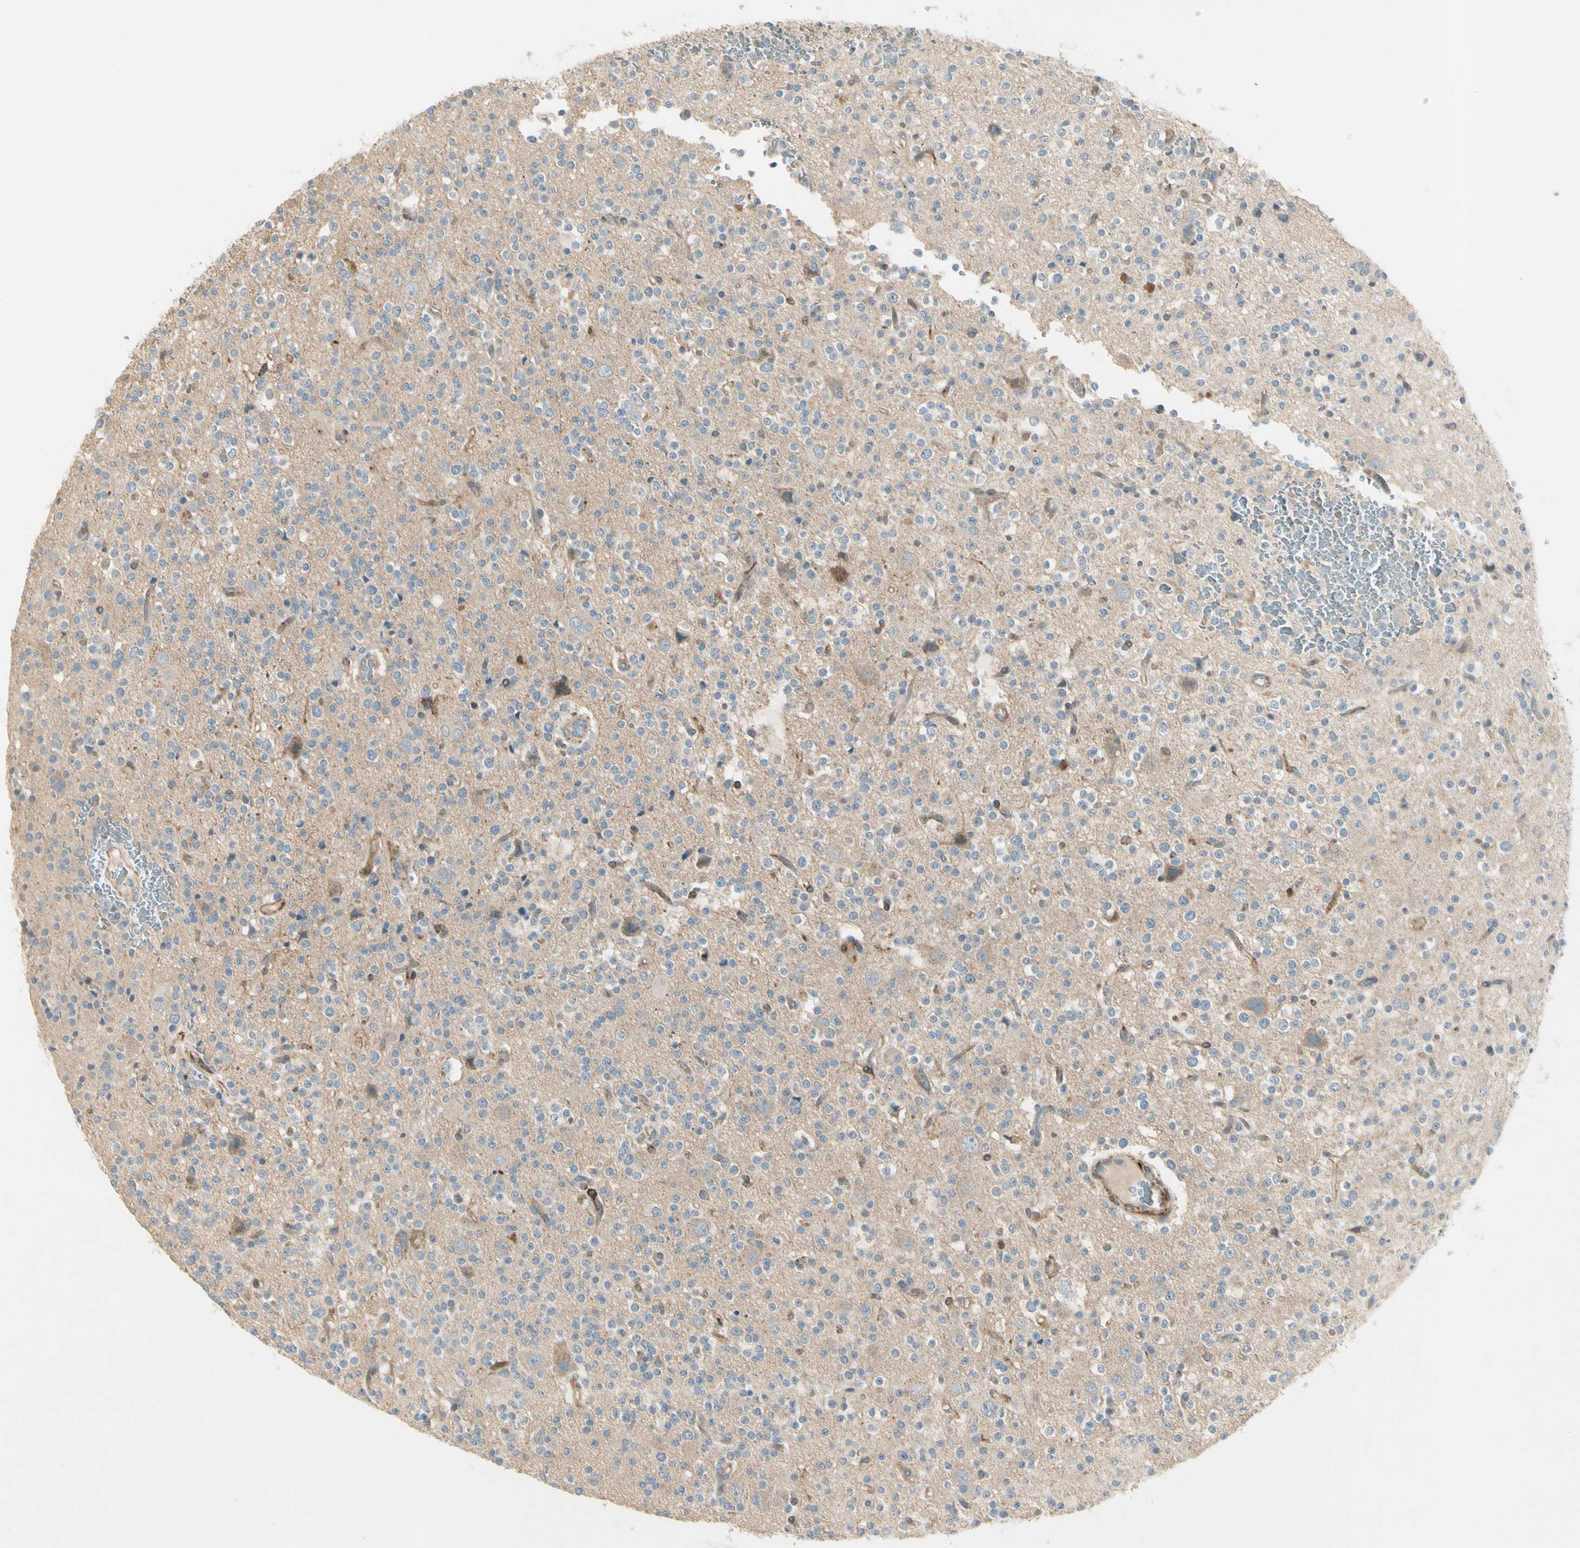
{"staining": {"intensity": "negative", "quantity": "none", "location": "none"}, "tissue": "glioma", "cell_type": "Tumor cells", "image_type": "cancer", "snomed": [{"axis": "morphology", "description": "Glioma, malignant, High grade"}, {"axis": "topography", "description": "Brain"}], "caption": "An image of human malignant high-grade glioma is negative for staining in tumor cells.", "gene": "ADGRA3", "patient": {"sex": "male", "age": 47}}